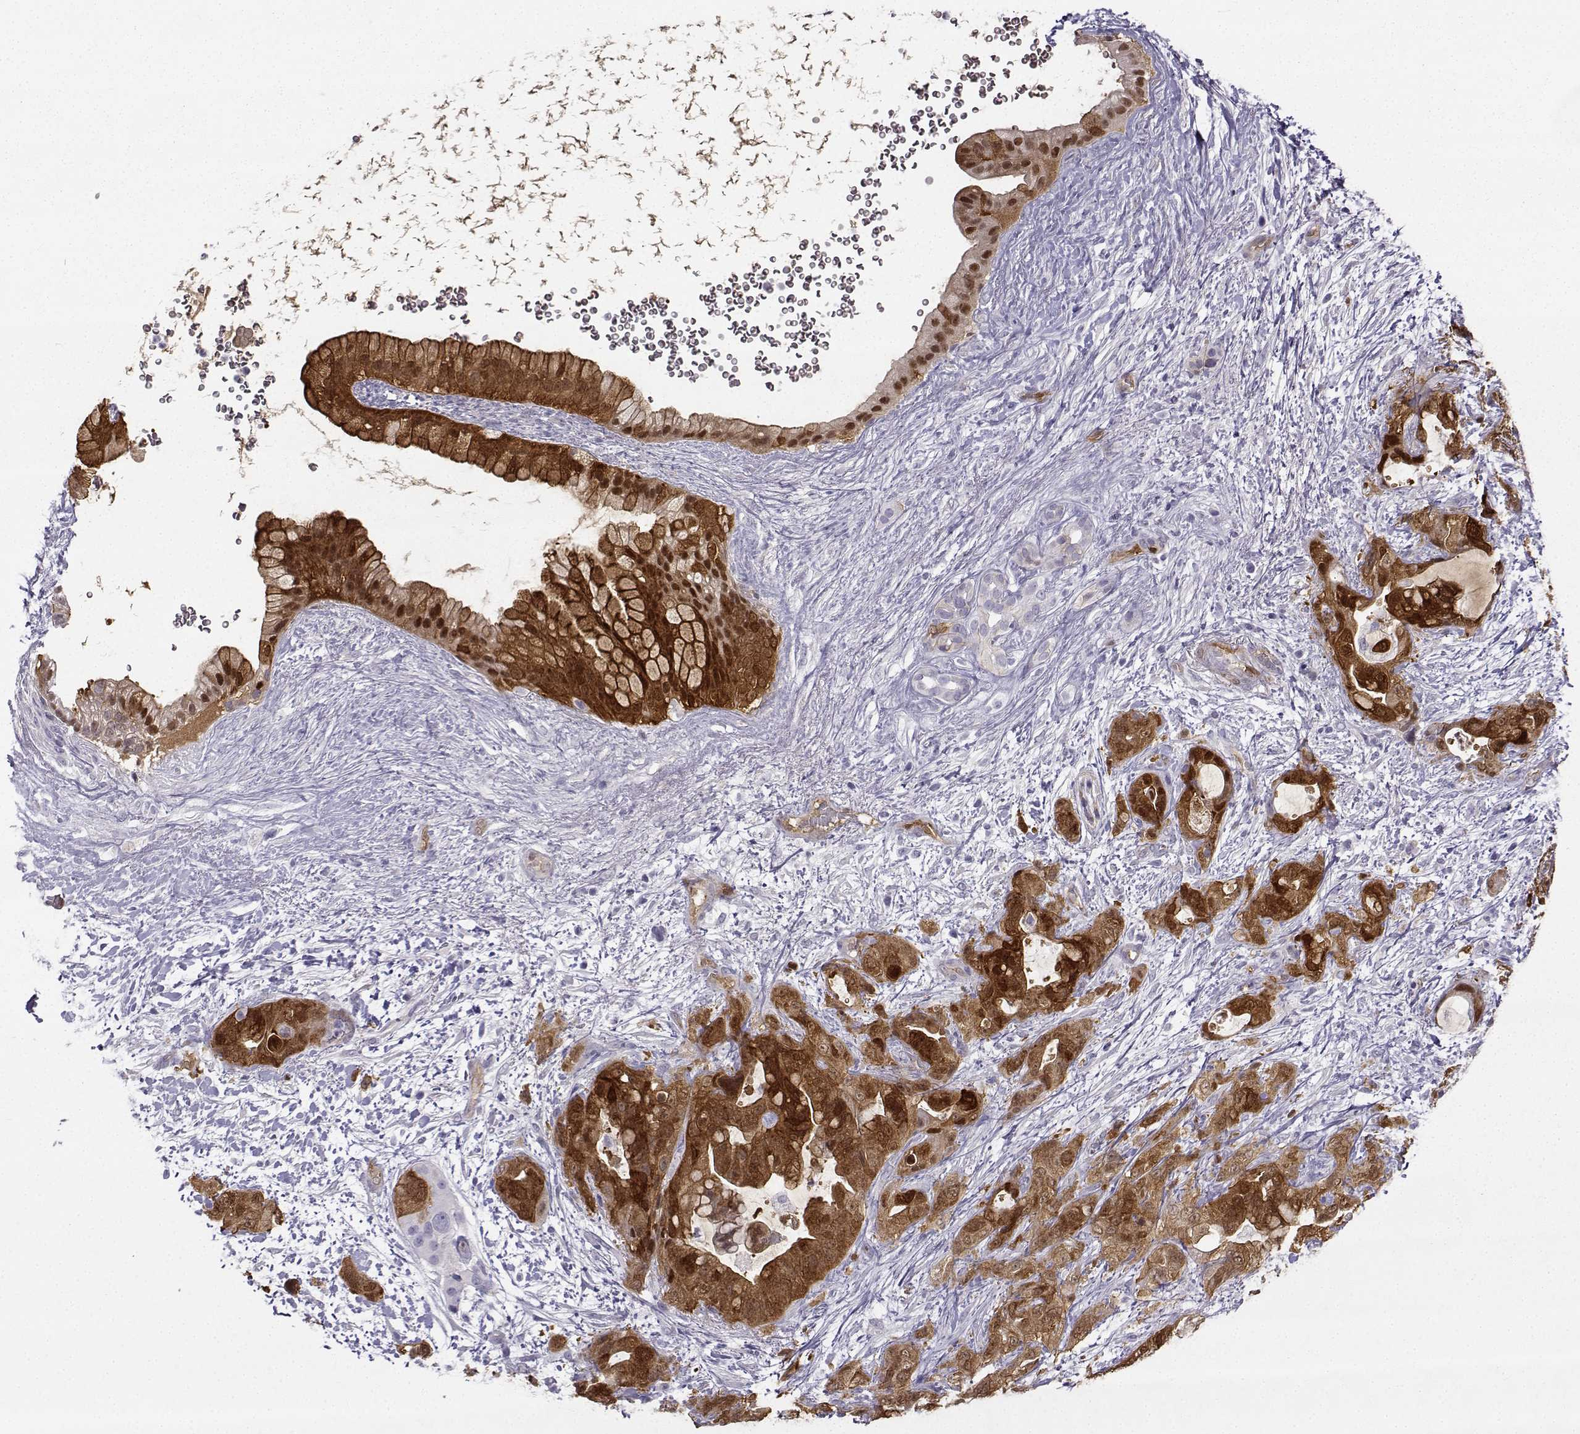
{"staining": {"intensity": "strong", "quantity": "25%-75%", "location": "cytoplasmic/membranous"}, "tissue": "pancreatic cancer", "cell_type": "Tumor cells", "image_type": "cancer", "snomed": [{"axis": "morphology", "description": "Adenocarcinoma, NOS"}, {"axis": "topography", "description": "Pancreas"}], "caption": "Immunohistochemical staining of human pancreatic cancer (adenocarcinoma) exhibits high levels of strong cytoplasmic/membranous positivity in approximately 25%-75% of tumor cells. Using DAB (3,3'-diaminobenzidine) (brown) and hematoxylin (blue) stains, captured at high magnification using brightfield microscopy.", "gene": "NQO1", "patient": {"sex": "male", "age": 71}}